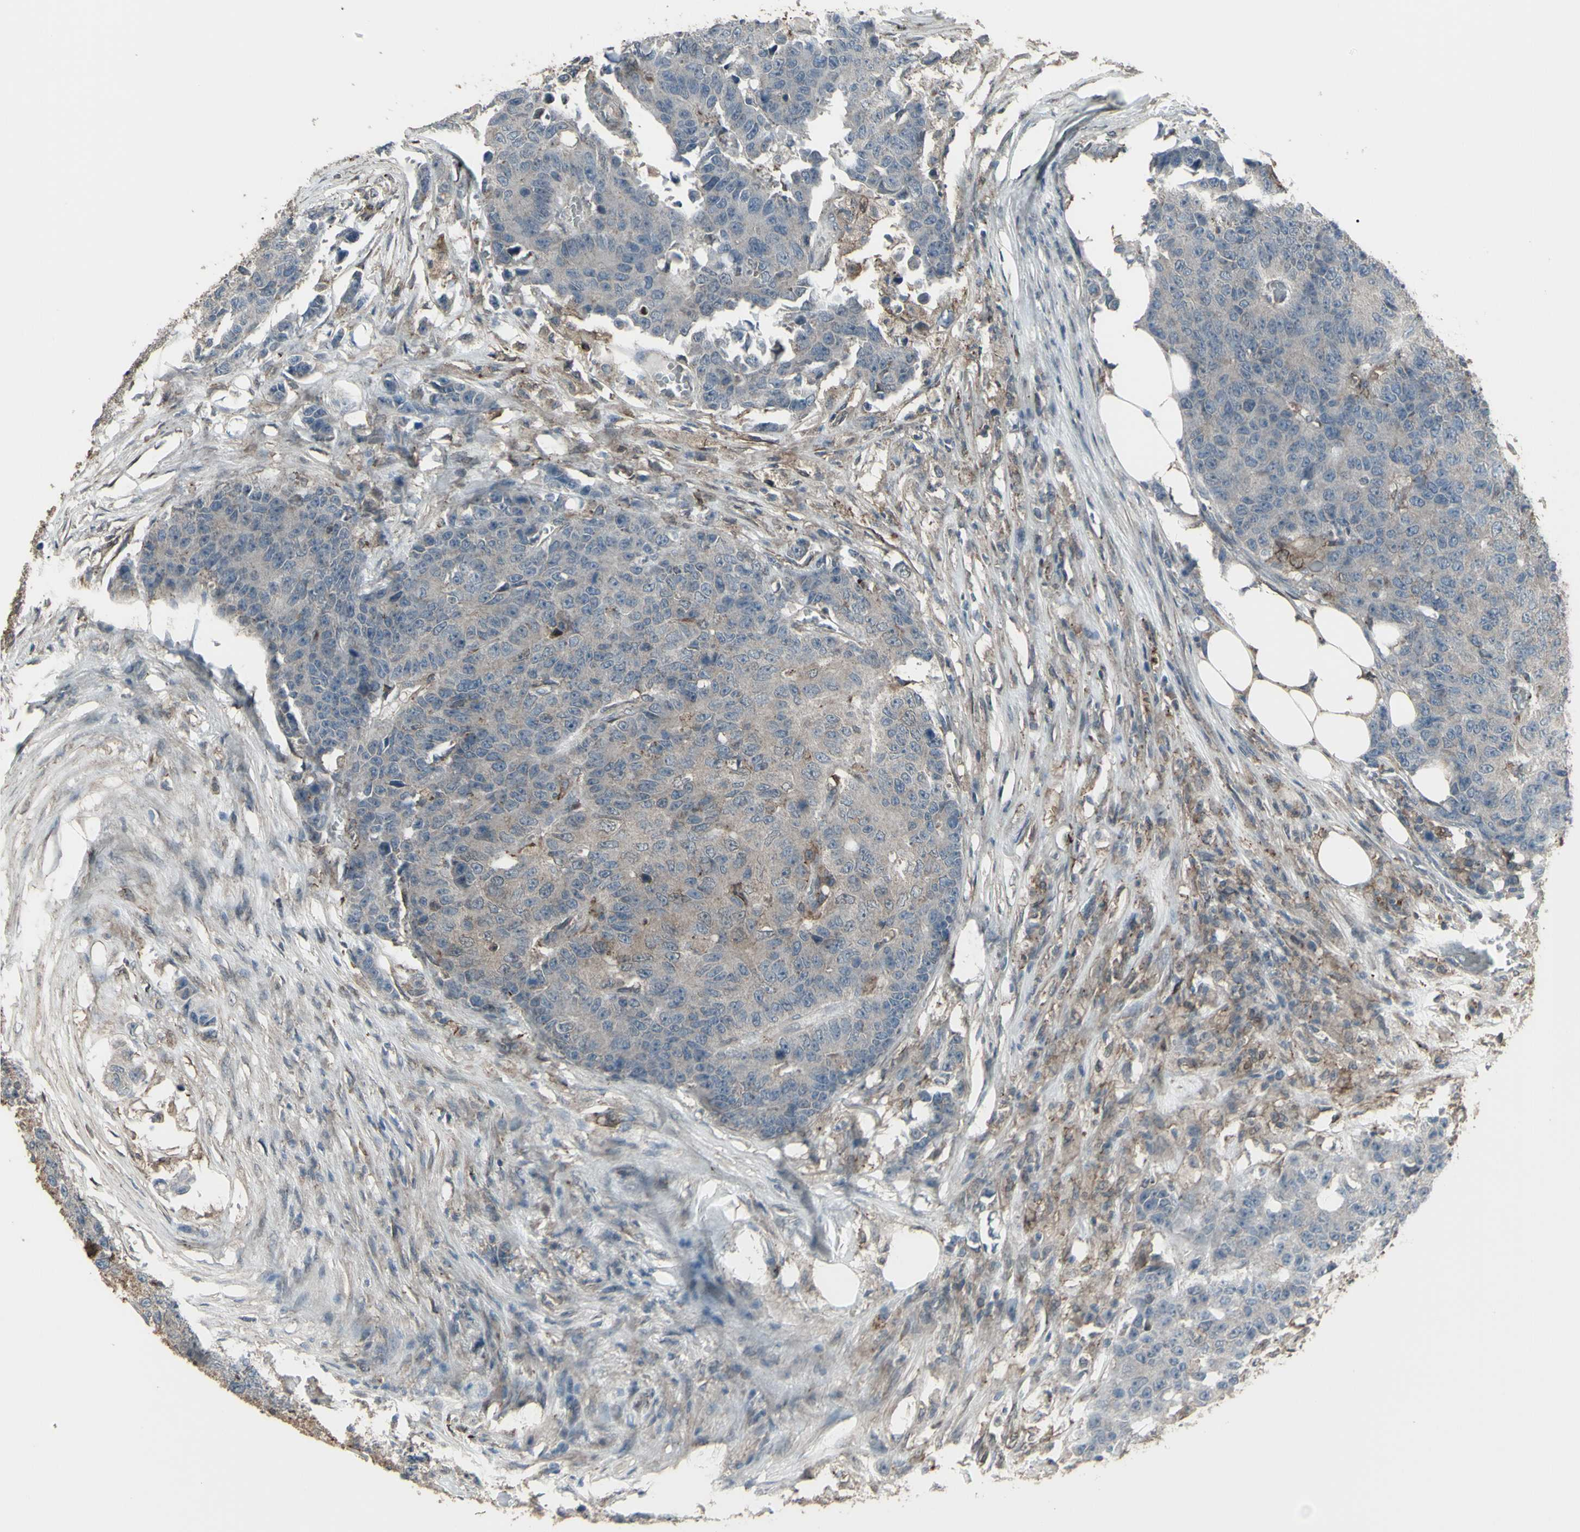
{"staining": {"intensity": "negative", "quantity": "none", "location": "none"}, "tissue": "colorectal cancer", "cell_type": "Tumor cells", "image_type": "cancer", "snomed": [{"axis": "morphology", "description": "Adenocarcinoma, NOS"}, {"axis": "topography", "description": "Colon"}], "caption": "Tumor cells are negative for protein expression in human colorectal cancer (adenocarcinoma). (IHC, brightfield microscopy, high magnification).", "gene": "SMO", "patient": {"sex": "female", "age": 86}}